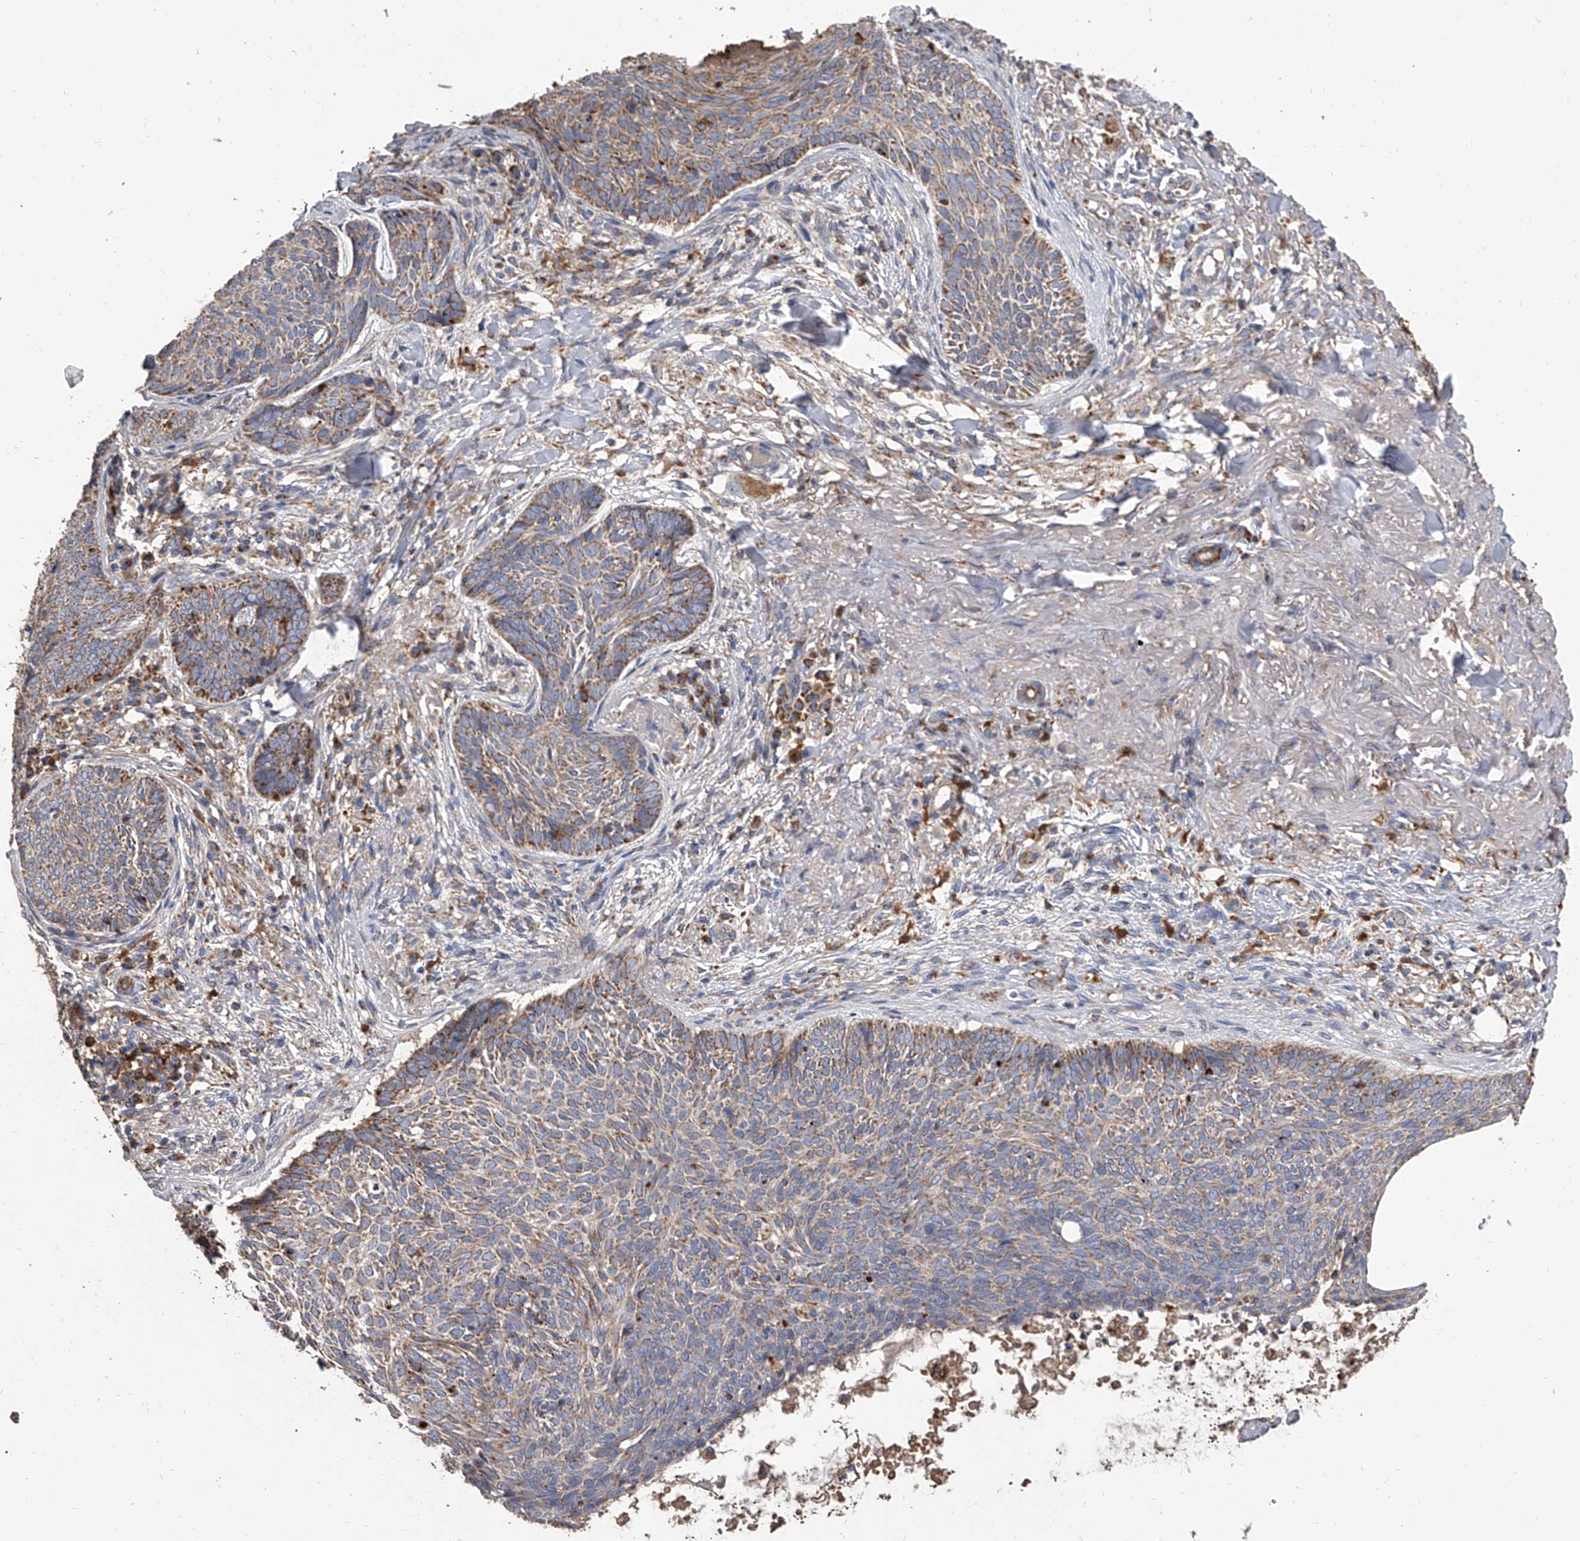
{"staining": {"intensity": "moderate", "quantity": "25%-75%", "location": "cytoplasmic/membranous"}, "tissue": "skin cancer", "cell_type": "Tumor cells", "image_type": "cancer", "snomed": [{"axis": "morphology", "description": "Basal cell carcinoma"}, {"axis": "topography", "description": "Skin"}], "caption": "The histopathology image displays immunohistochemical staining of skin cancer (basal cell carcinoma). There is moderate cytoplasmic/membranous expression is identified in approximately 25%-75% of tumor cells.", "gene": "MRPL28", "patient": {"sex": "male", "age": 85}}